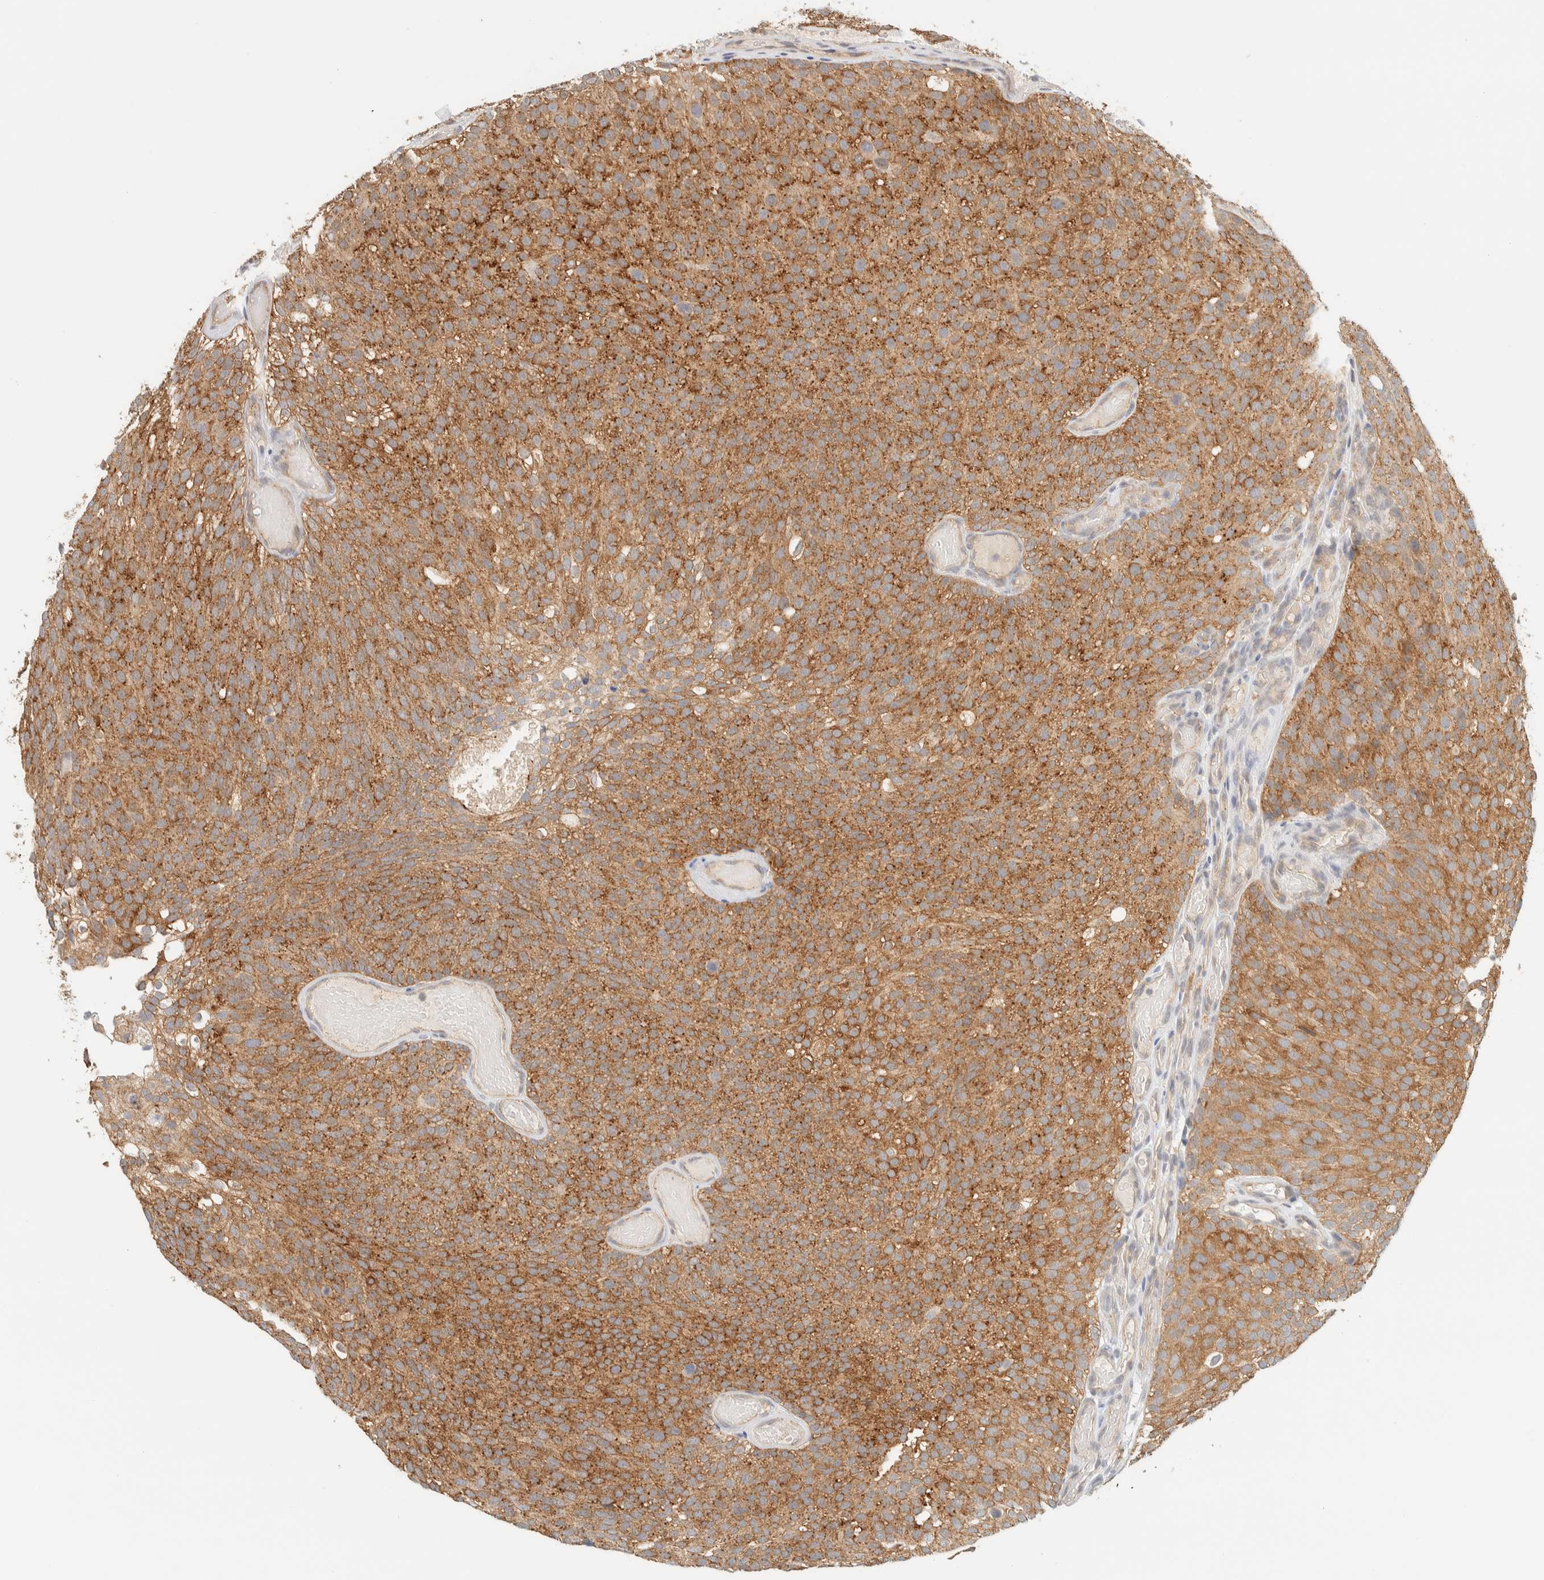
{"staining": {"intensity": "moderate", "quantity": ">75%", "location": "cytoplasmic/membranous"}, "tissue": "urothelial cancer", "cell_type": "Tumor cells", "image_type": "cancer", "snomed": [{"axis": "morphology", "description": "Urothelial carcinoma, Low grade"}, {"axis": "topography", "description": "Urinary bladder"}], "caption": "High-power microscopy captured an immunohistochemistry (IHC) histopathology image of urothelial cancer, revealing moderate cytoplasmic/membranous positivity in about >75% of tumor cells.", "gene": "TBC1D8B", "patient": {"sex": "male", "age": 78}}